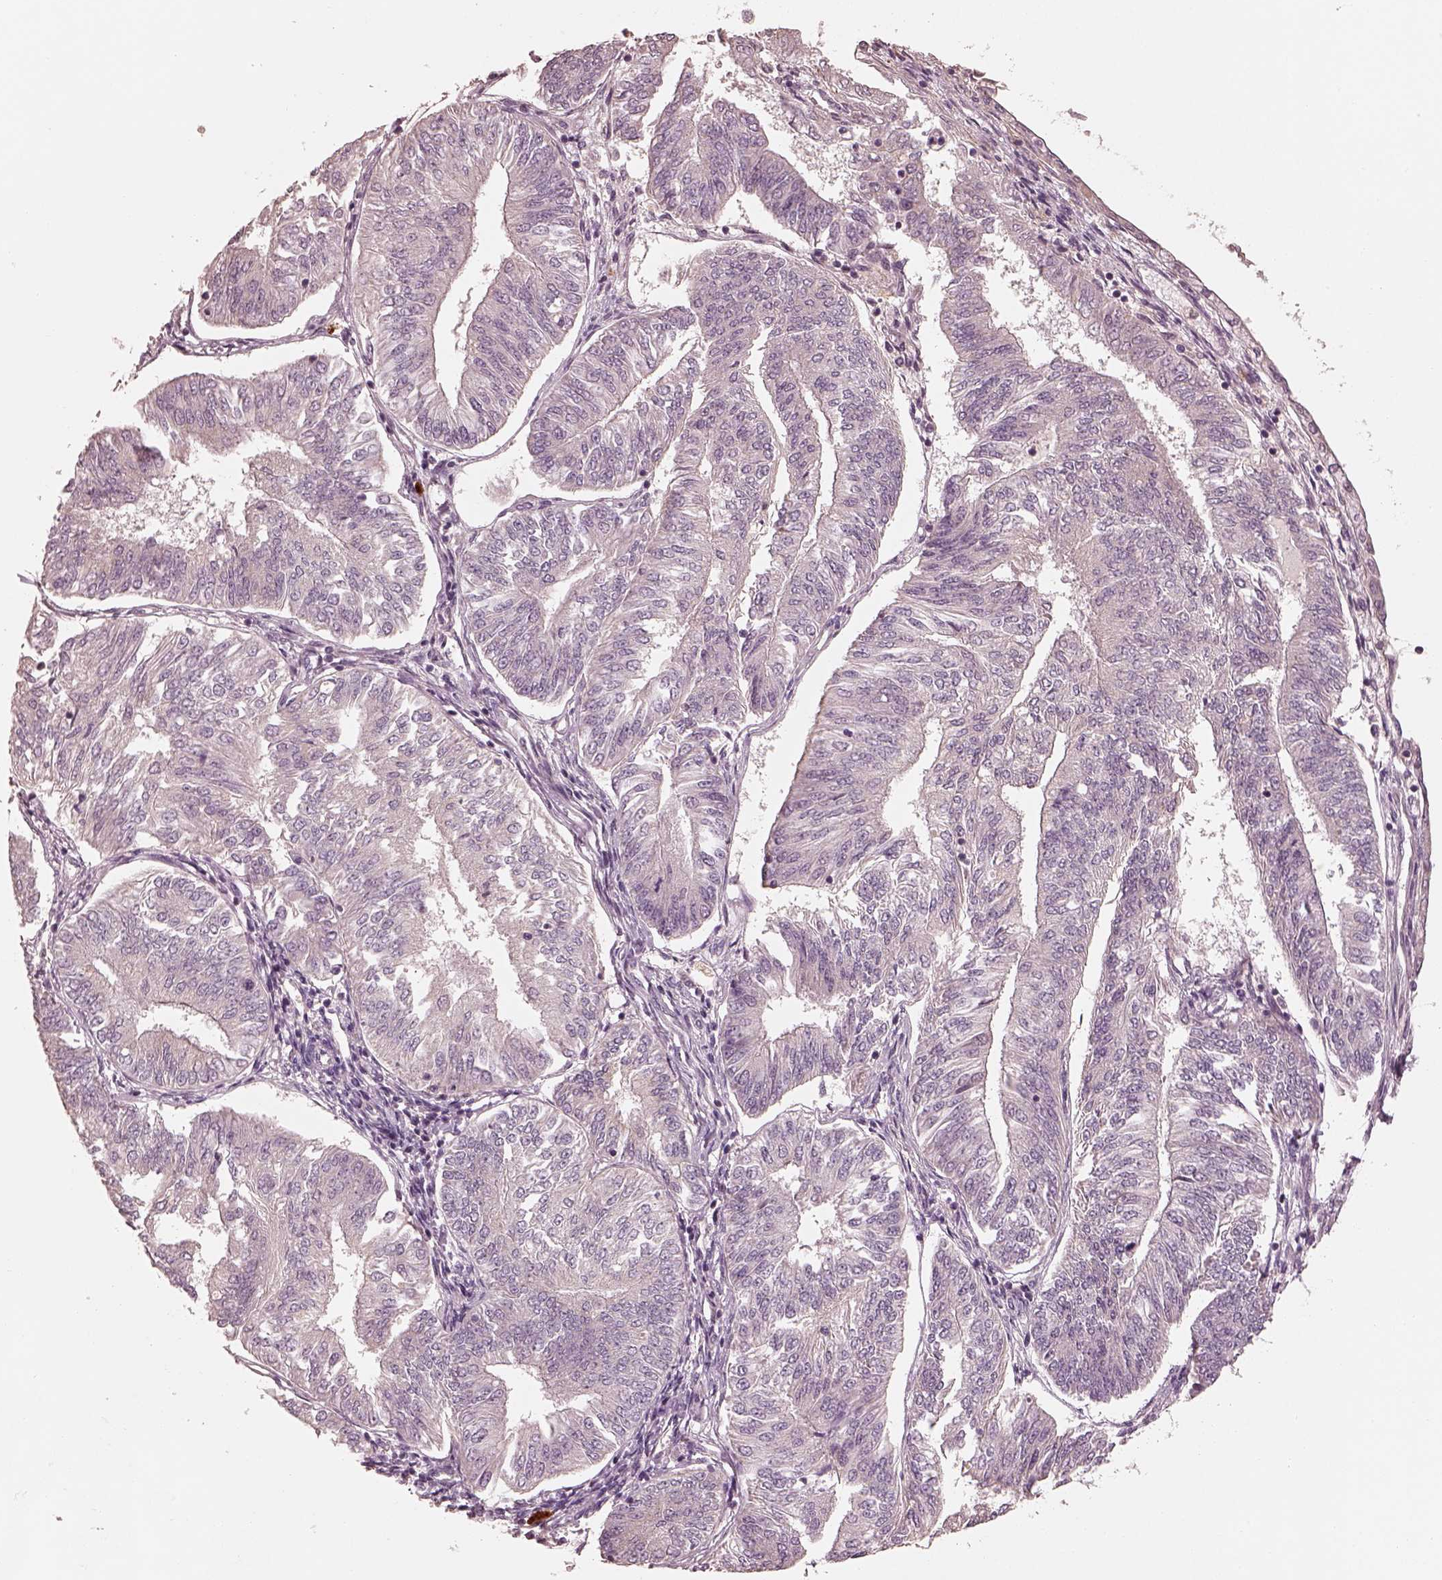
{"staining": {"intensity": "negative", "quantity": "none", "location": "none"}, "tissue": "endometrial cancer", "cell_type": "Tumor cells", "image_type": "cancer", "snomed": [{"axis": "morphology", "description": "Adenocarcinoma, NOS"}, {"axis": "topography", "description": "Endometrium"}], "caption": "Adenocarcinoma (endometrial) stained for a protein using immunohistochemistry (IHC) displays no staining tumor cells.", "gene": "SLC25A46", "patient": {"sex": "female", "age": 58}}